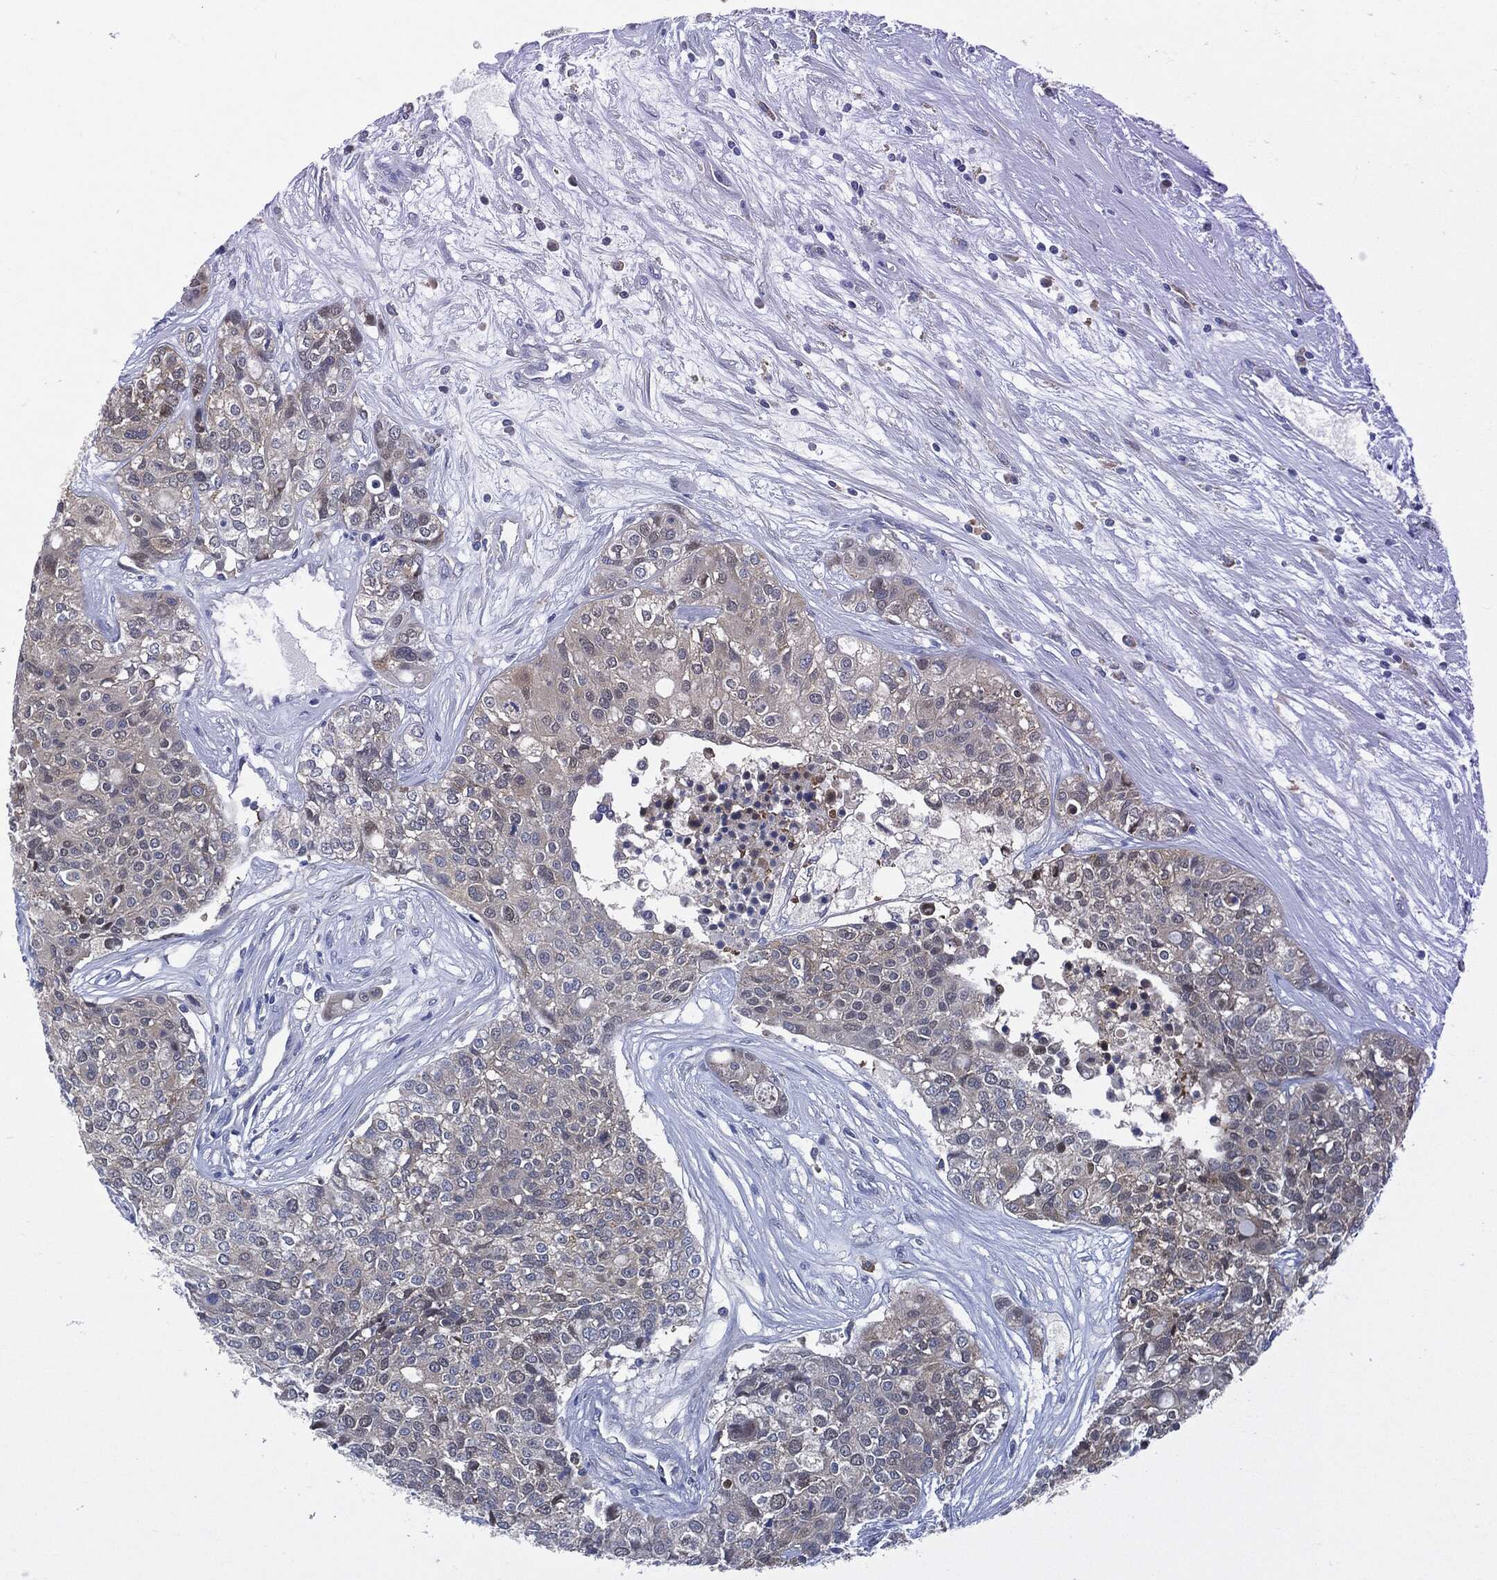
{"staining": {"intensity": "weak", "quantity": "<25%", "location": "cytoplasmic/membranous"}, "tissue": "carcinoid", "cell_type": "Tumor cells", "image_type": "cancer", "snomed": [{"axis": "morphology", "description": "Carcinoid, malignant, NOS"}, {"axis": "topography", "description": "Colon"}], "caption": "Protein analysis of carcinoid (malignant) exhibits no significant positivity in tumor cells. Brightfield microscopy of IHC stained with DAB (3,3'-diaminobenzidine) (brown) and hematoxylin (blue), captured at high magnification.", "gene": "VSIG4", "patient": {"sex": "male", "age": 81}}